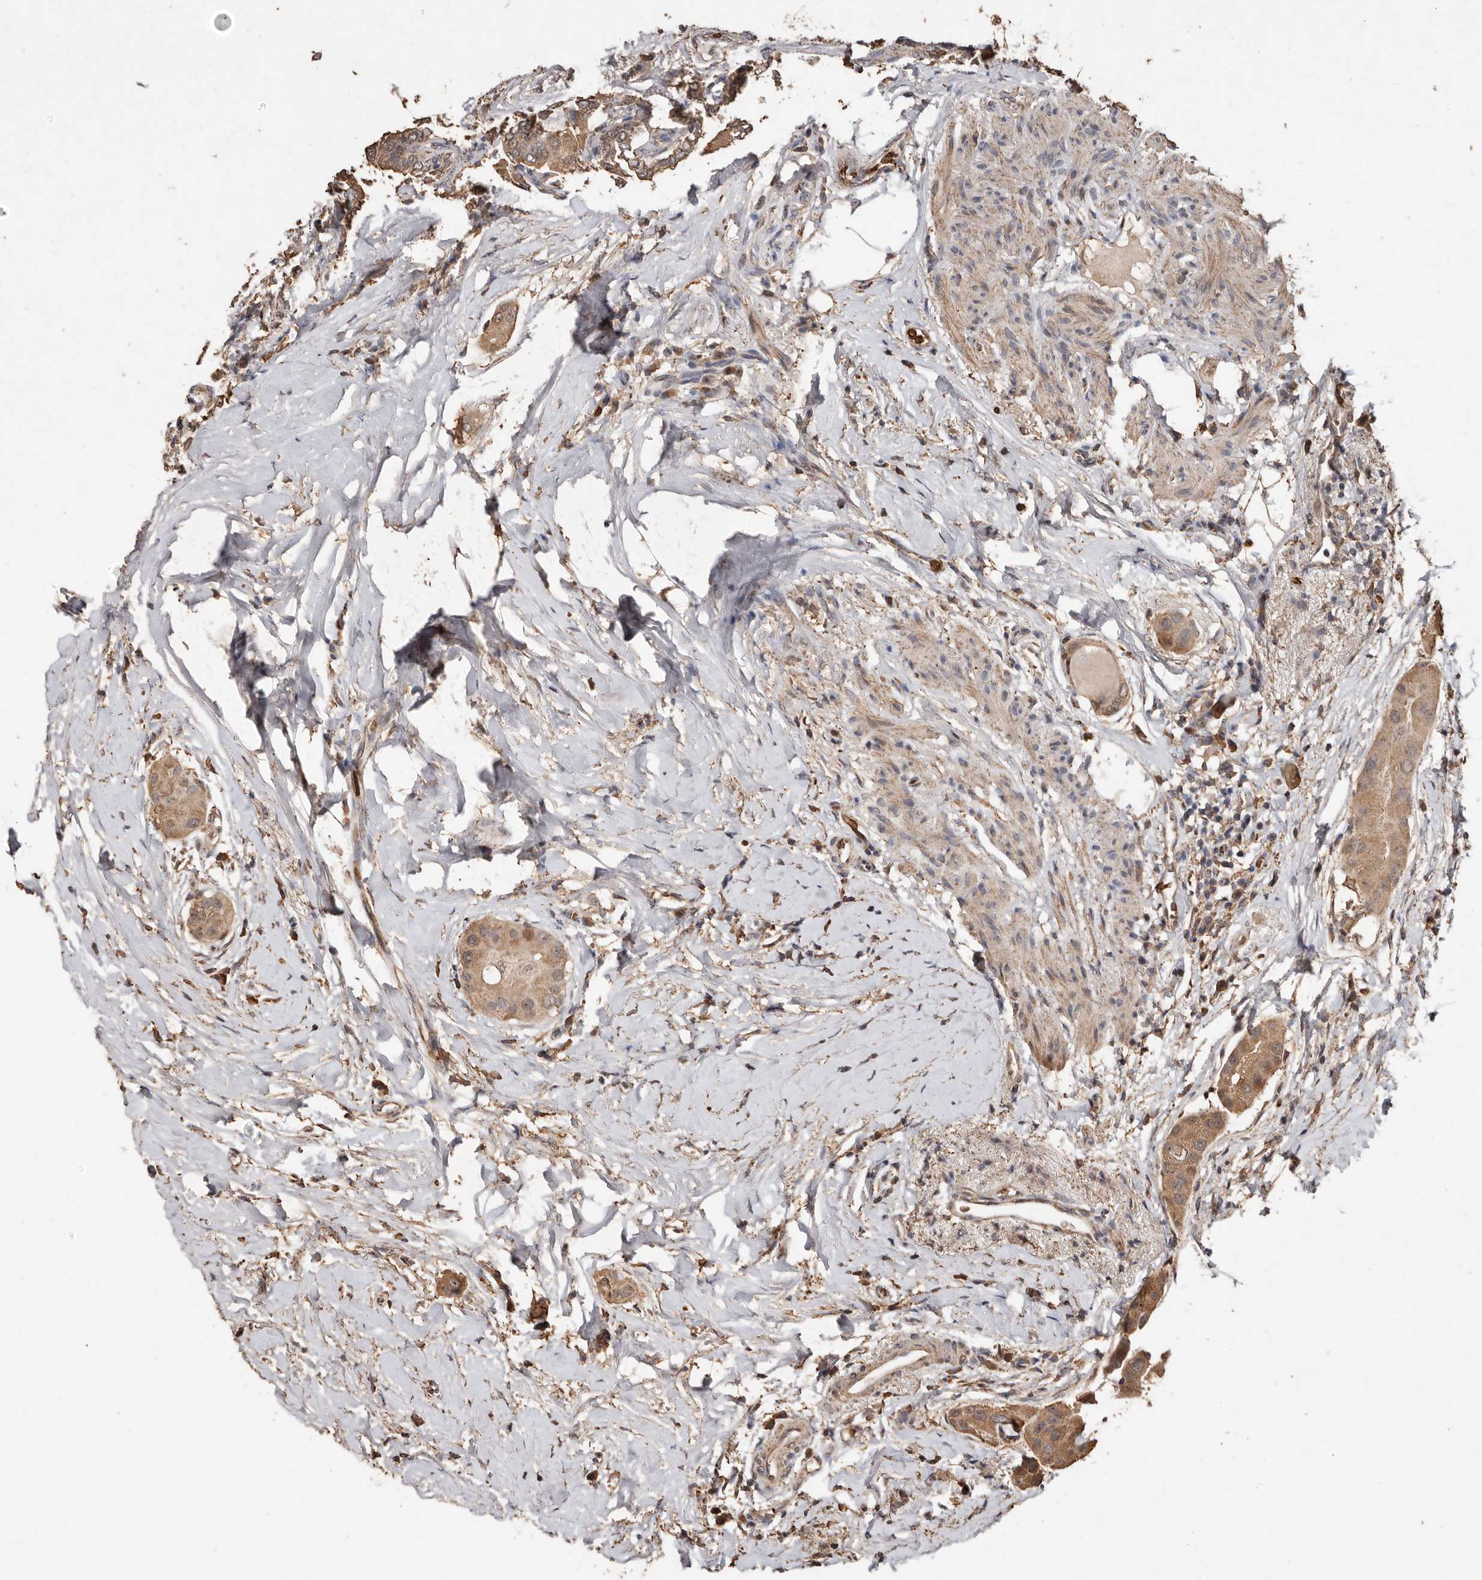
{"staining": {"intensity": "moderate", "quantity": ">75%", "location": "cytoplasmic/membranous"}, "tissue": "thyroid cancer", "cell_type": "Tumor cells", "image_type": "cancer", "snomed": [{"axis": "morphology", "description": "Papillary adenocarcinoma, NOS"}, {"axis": "topography", "description": "Thyroid gland"}], "caption": "The immunohistochemical stain shows moderate cytoplasmic/membranous expression in tumor cells of thyroid cancer (papillary adenocarcinoma) tissue.", "gene": "GRAMD2A", "patient": {"sex": "male", "age": 33}}